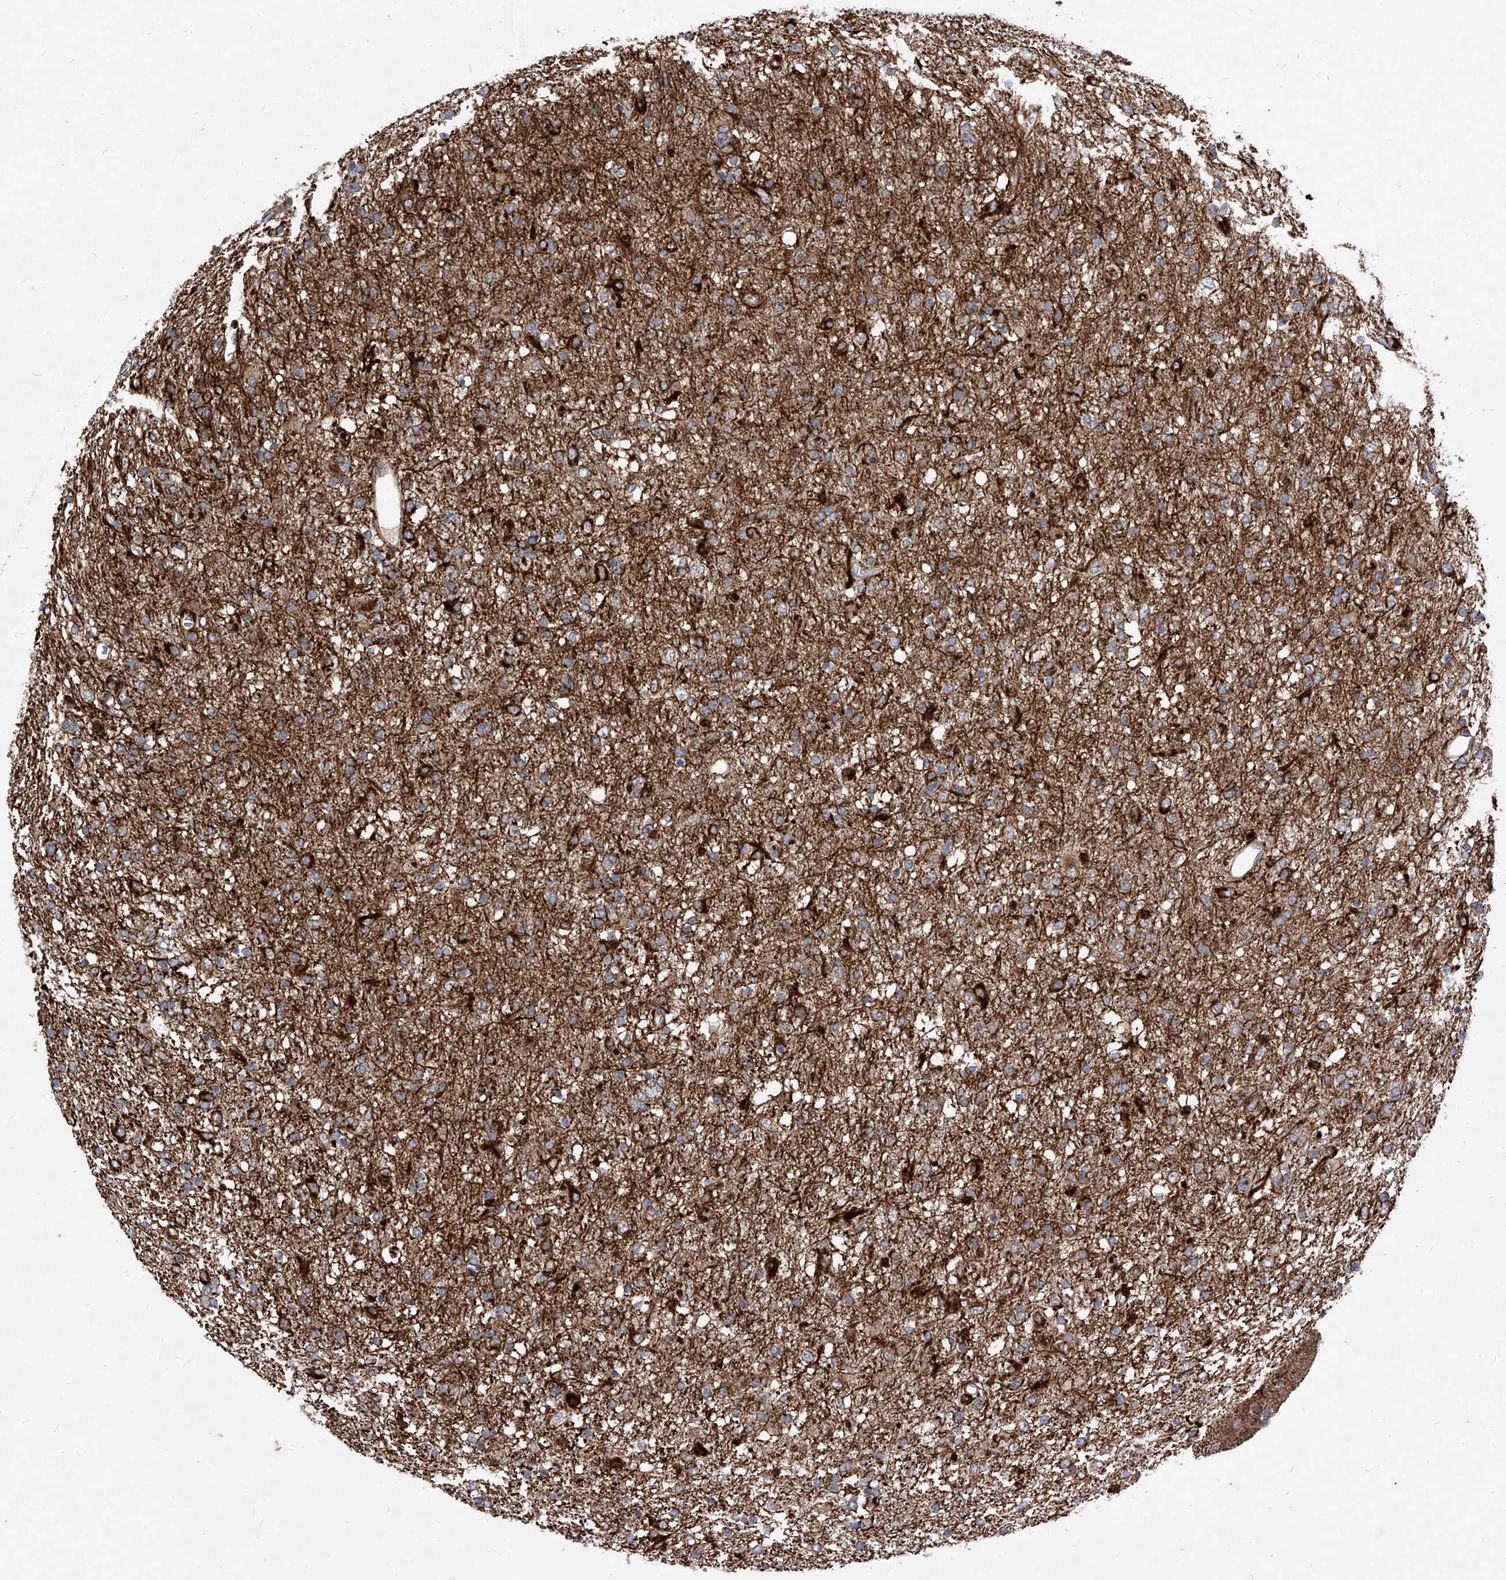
{"staining": {"intensity": "moderate", "quantity": "<25%", "location": "cytoplasmic/membranous"}, "tissue": "glioma", "cell_type": "Tumor cells", "image_type": "cancer", "snomed": [{"axis": "morphology", "description": "Glioma, malignant, Low grade"}, {"axis": "topography", "description": "Brain"}], "caption": "An immunohistochemistry (IHC) image of neoplastic tissue is shown. Protein staining in brown labels moderate cytoplasmic/membranous positivity in malignant glioma (low-grade) within tumor cells. Using DAB (brown) and hematoxylin (blue) stains, captured at high magnification using brightfield microscopy.", "gene": "SEMA6A", "patient": {"sex": "male", "age": 65}}